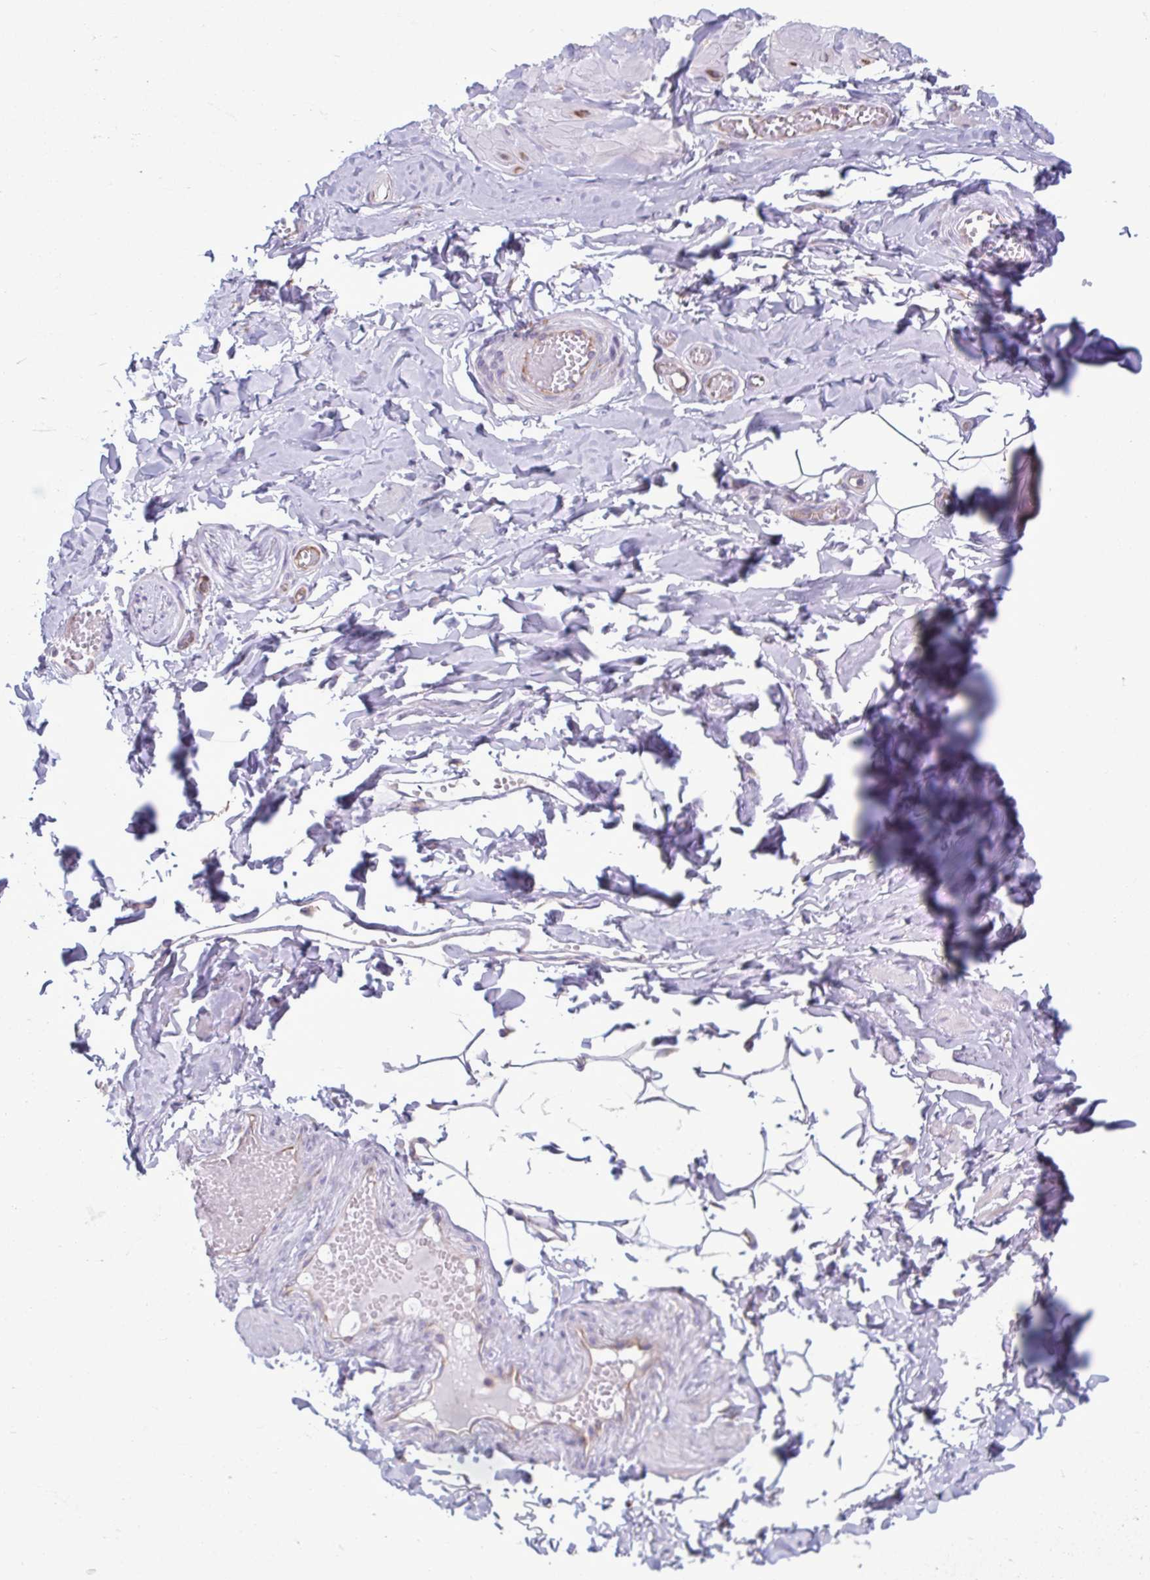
{"staining": {"intensity": "negative", "quantity": "none", "location": "none"}, "tissue": "adipose tissue", "cell_type": "Adipocytes", "image_type": "normal", "snomed": [{"axis": "morphology", "description": "Normal tissue, NOS"}, {"axis": "topography", "description": "Soft tissue"}, {"axis": "topography", "description": "Adipose tissue"}, {"axis": "topography", "description": "Vascular tissue"}, {"axis": "topography", "description": "Peripheral nerve tissue"}], "caption": "IHC photomicrograph of normal adipose tissue: human adipose tissue stained with DAB demonstrates no significant protein staining in adipocytes.", "gene": "RPS16", "patient": {"sex": "male", "age": 29}}